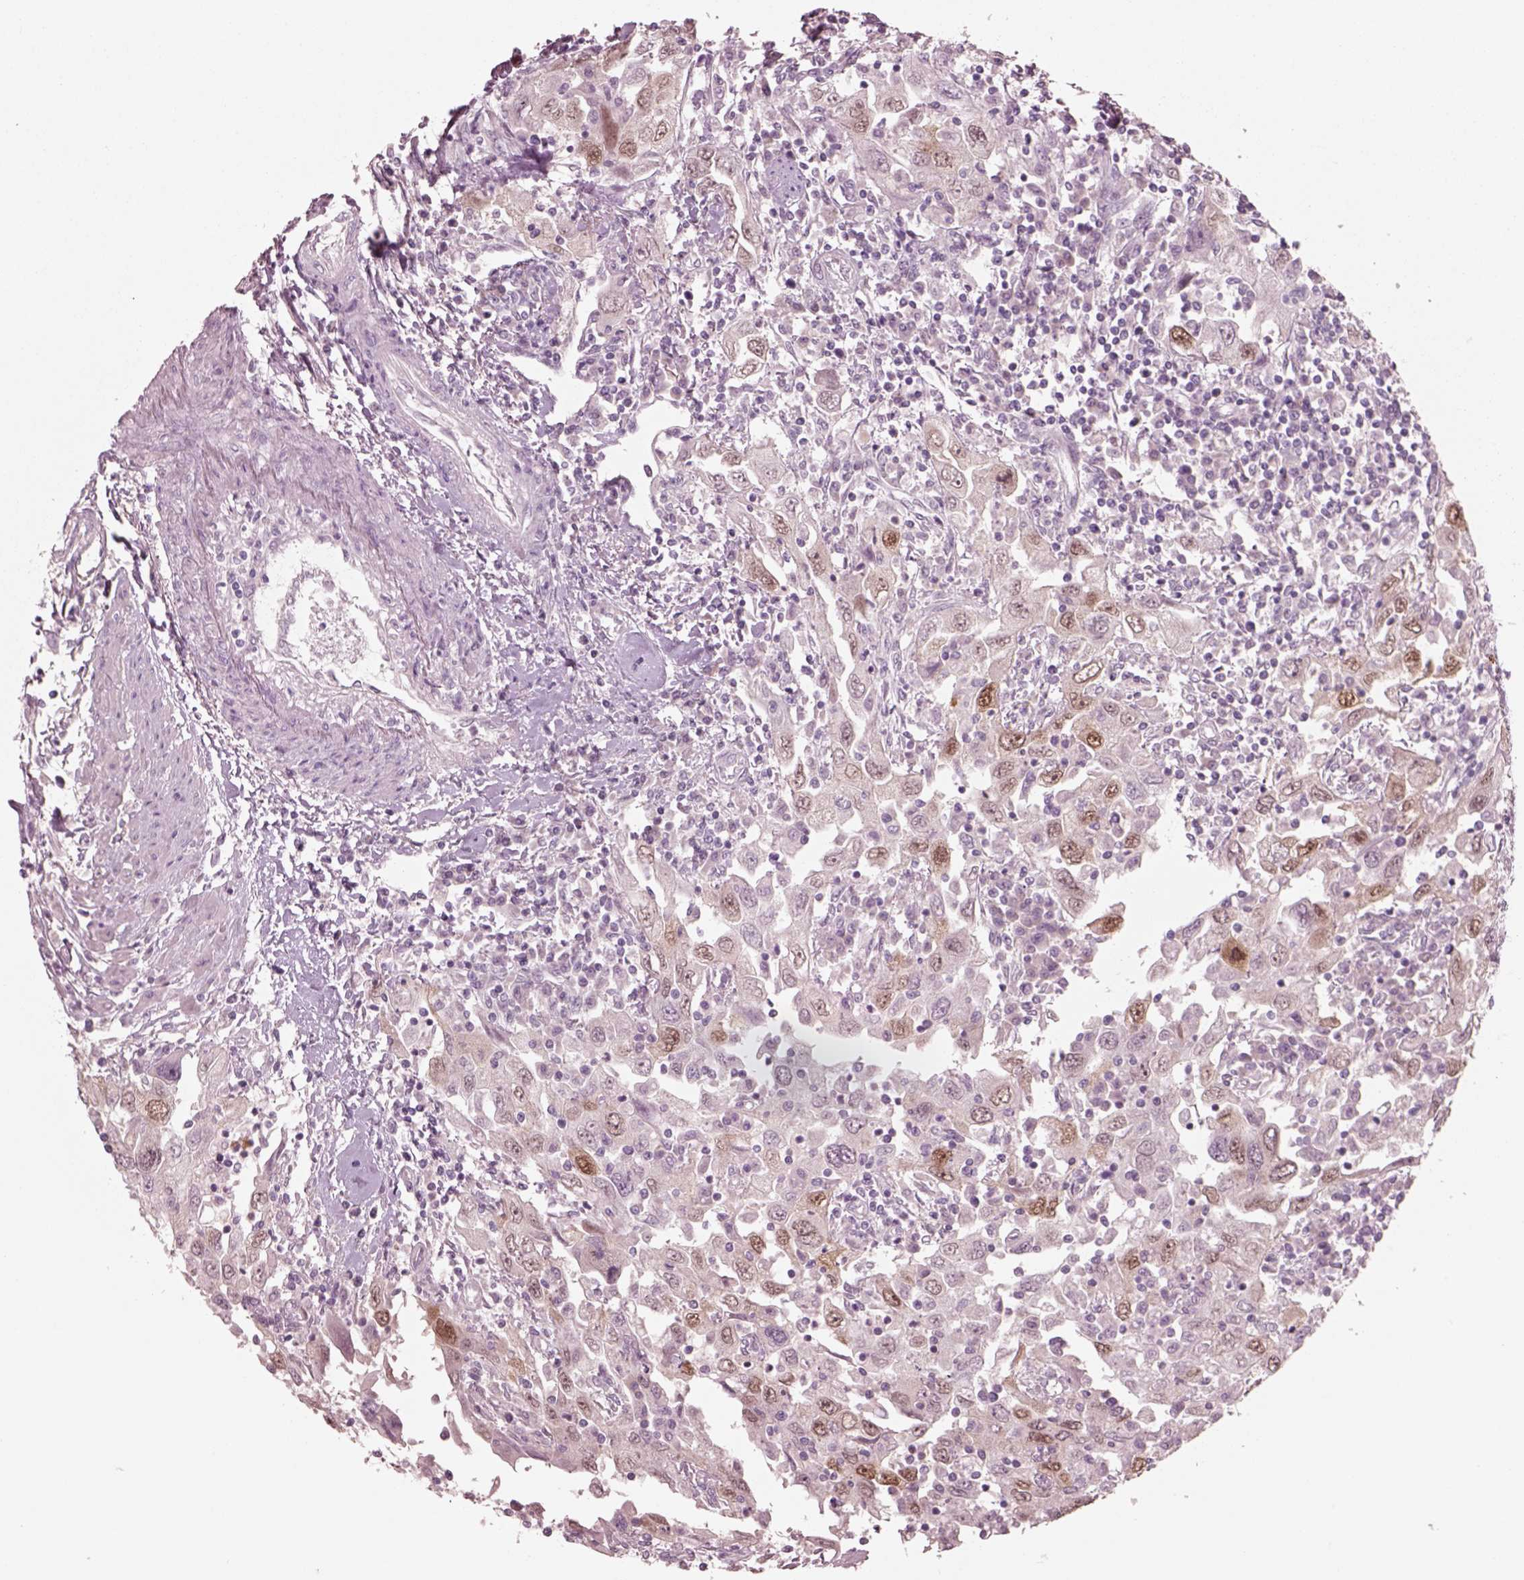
{"staining": {"intensity": "strong", "quantity": "<25%", "location": "nuclear"}, "tissue": "urothelial cancer", "cell_type": "Tumor cells", "image_type": "cancer", "snomed": [{"axis": "morphology", "description": "Urothelial carcinoma, High grade"}, {"axis": "topography", "description": "Urinary bladder"}], "caption": "Protein staining of urothelial carcinoma (high-grade) tissue demonstrates strong nuclear expression in approximately <25% of tumor cells.", "gene": "SOX9", "patient": {"sex": "male", "age": 76}}